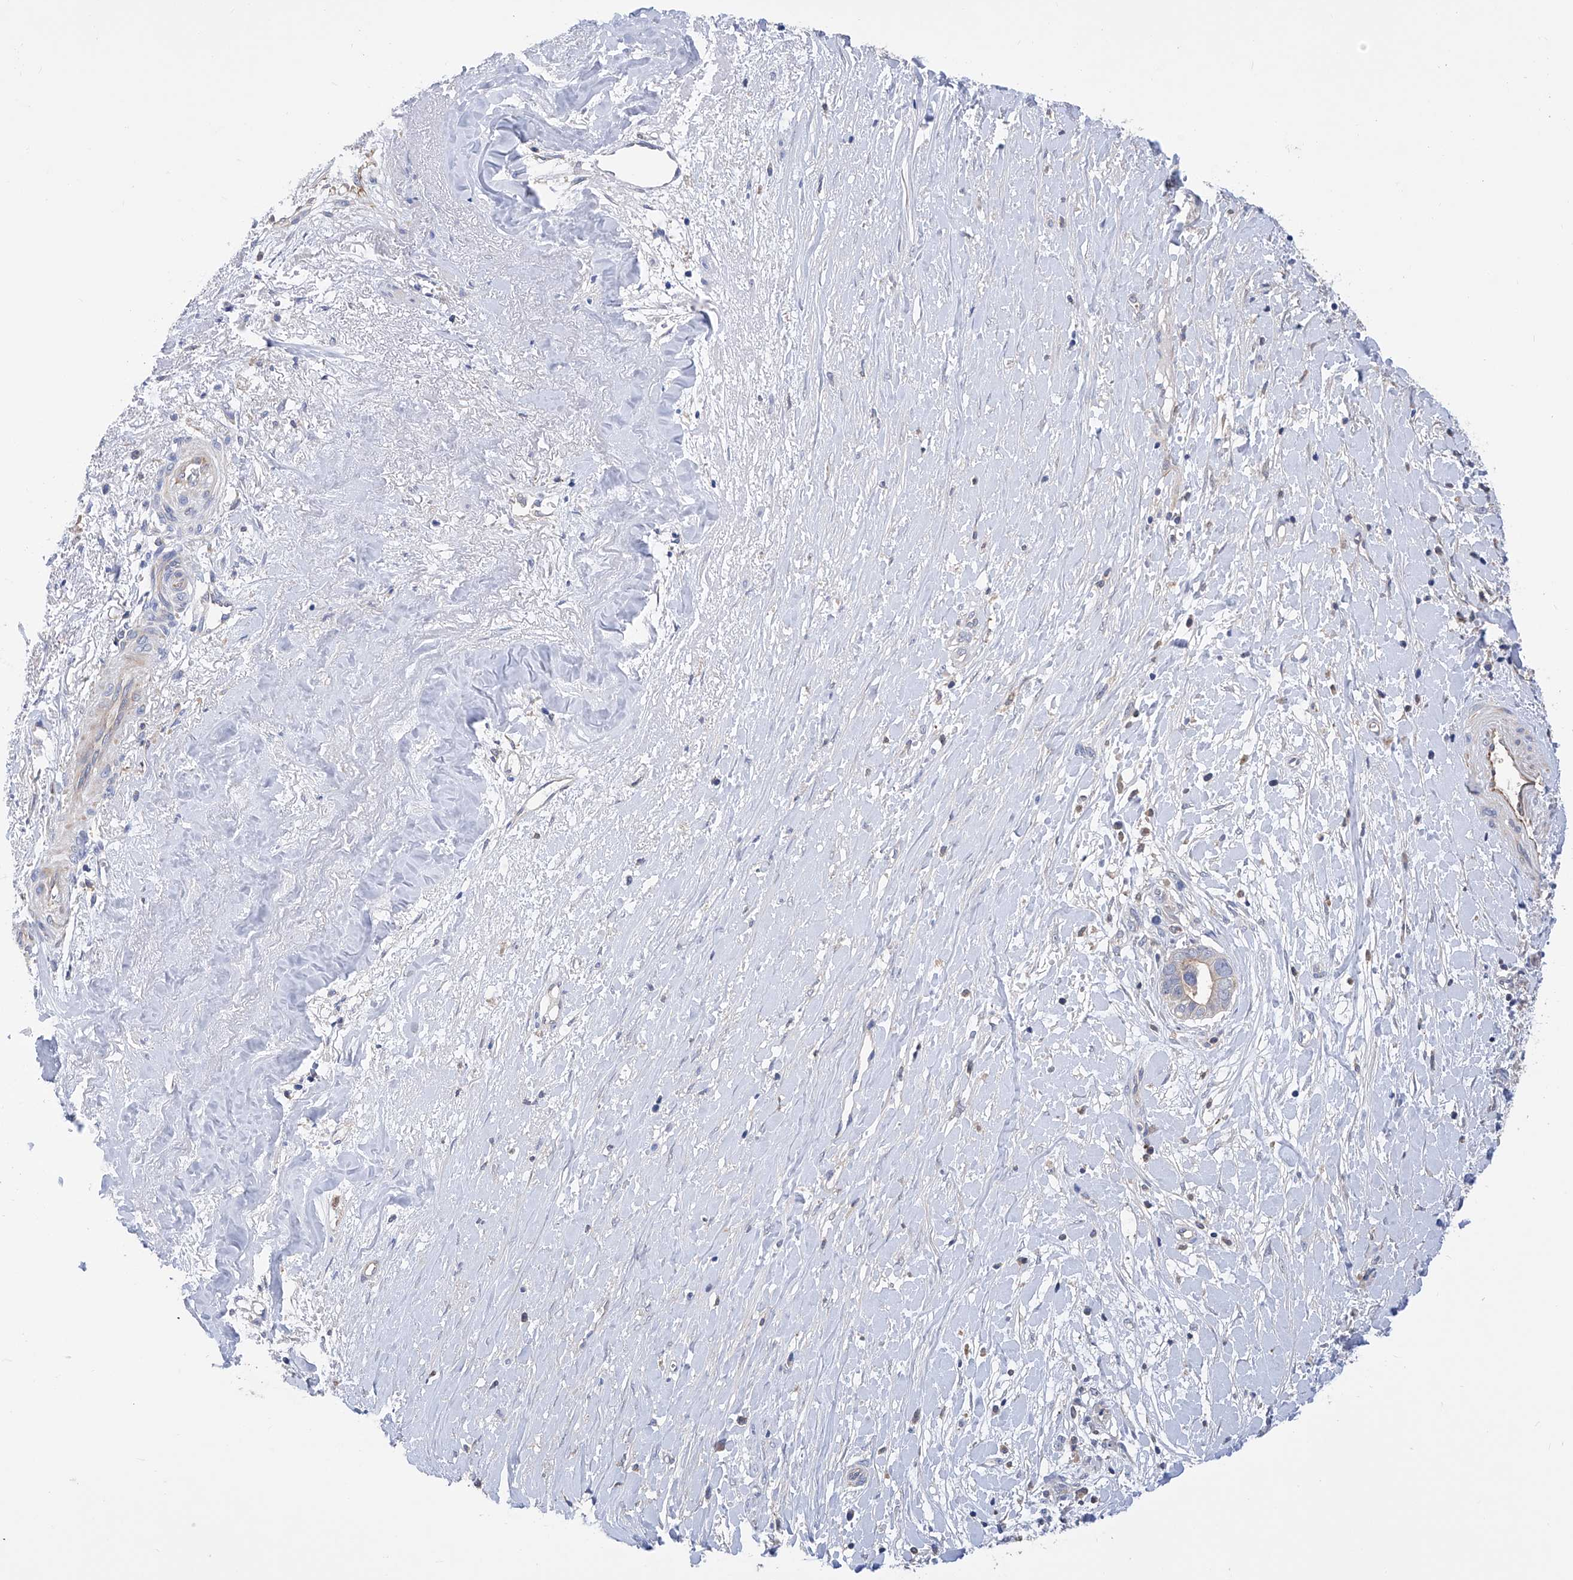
{"staining": {"intensity": "negative", "quantity": "none", "location": "none"}, "tissue": "liver cancer", "cell_type": "Tumor cells", "image_type": "cancer", "snomed": [{"axis": "morphology", "description": "Cholangiocarcinoma"}, {"axis": "topography", "description": "Liver"}], "caption": "Immunohistochemical staining of human liver cholangiocarcinoma displays no significant expression in tumor cells.", "gene": "SPATA20", "patient": {"sex": "female", "age": 79}}